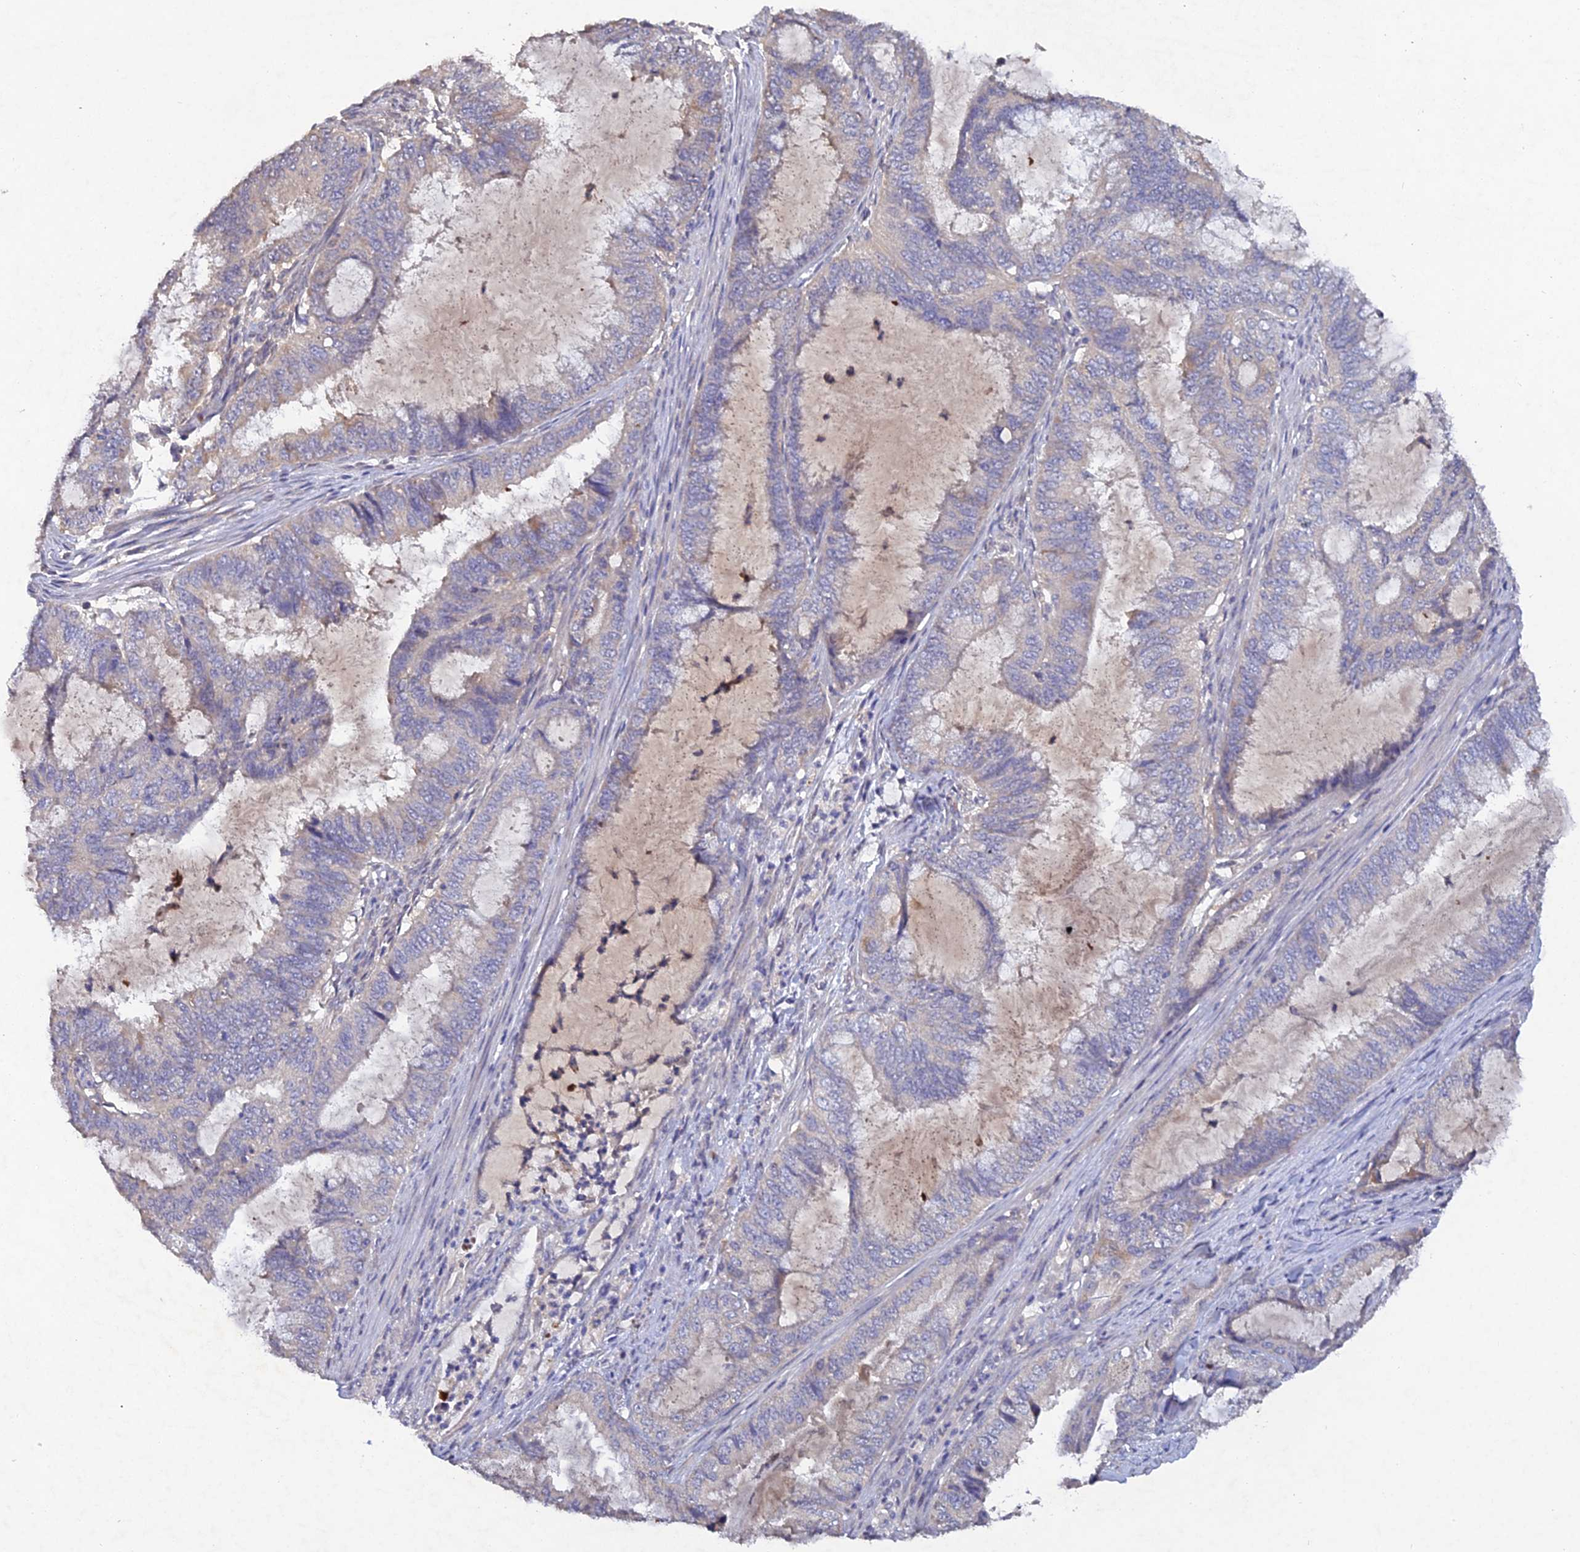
{"staining": {"intensity": "negative", "quantity": "none", "location": "none"}, "tissue": "endometrial cancer", "cell_type": "Tumor cells", "image_type": "cancer", "snomed": [{"axis": "morphology", "description": "Adenocarcinoma, NOS"}, {"axis": "topography", "description": "Endometrium"}], "caption": "Immunohistochemistry (IHC) micrograph of neoplastic tissue: adenocarcinoma (endometrial) stained with DAB (3,3'-diaminobenzidine) reveals no significant protein staining in tumor cells. Nuclei are stained in blue.", "gene": "SLC39A13", "patient": {"sex": "female", "age": 51}}